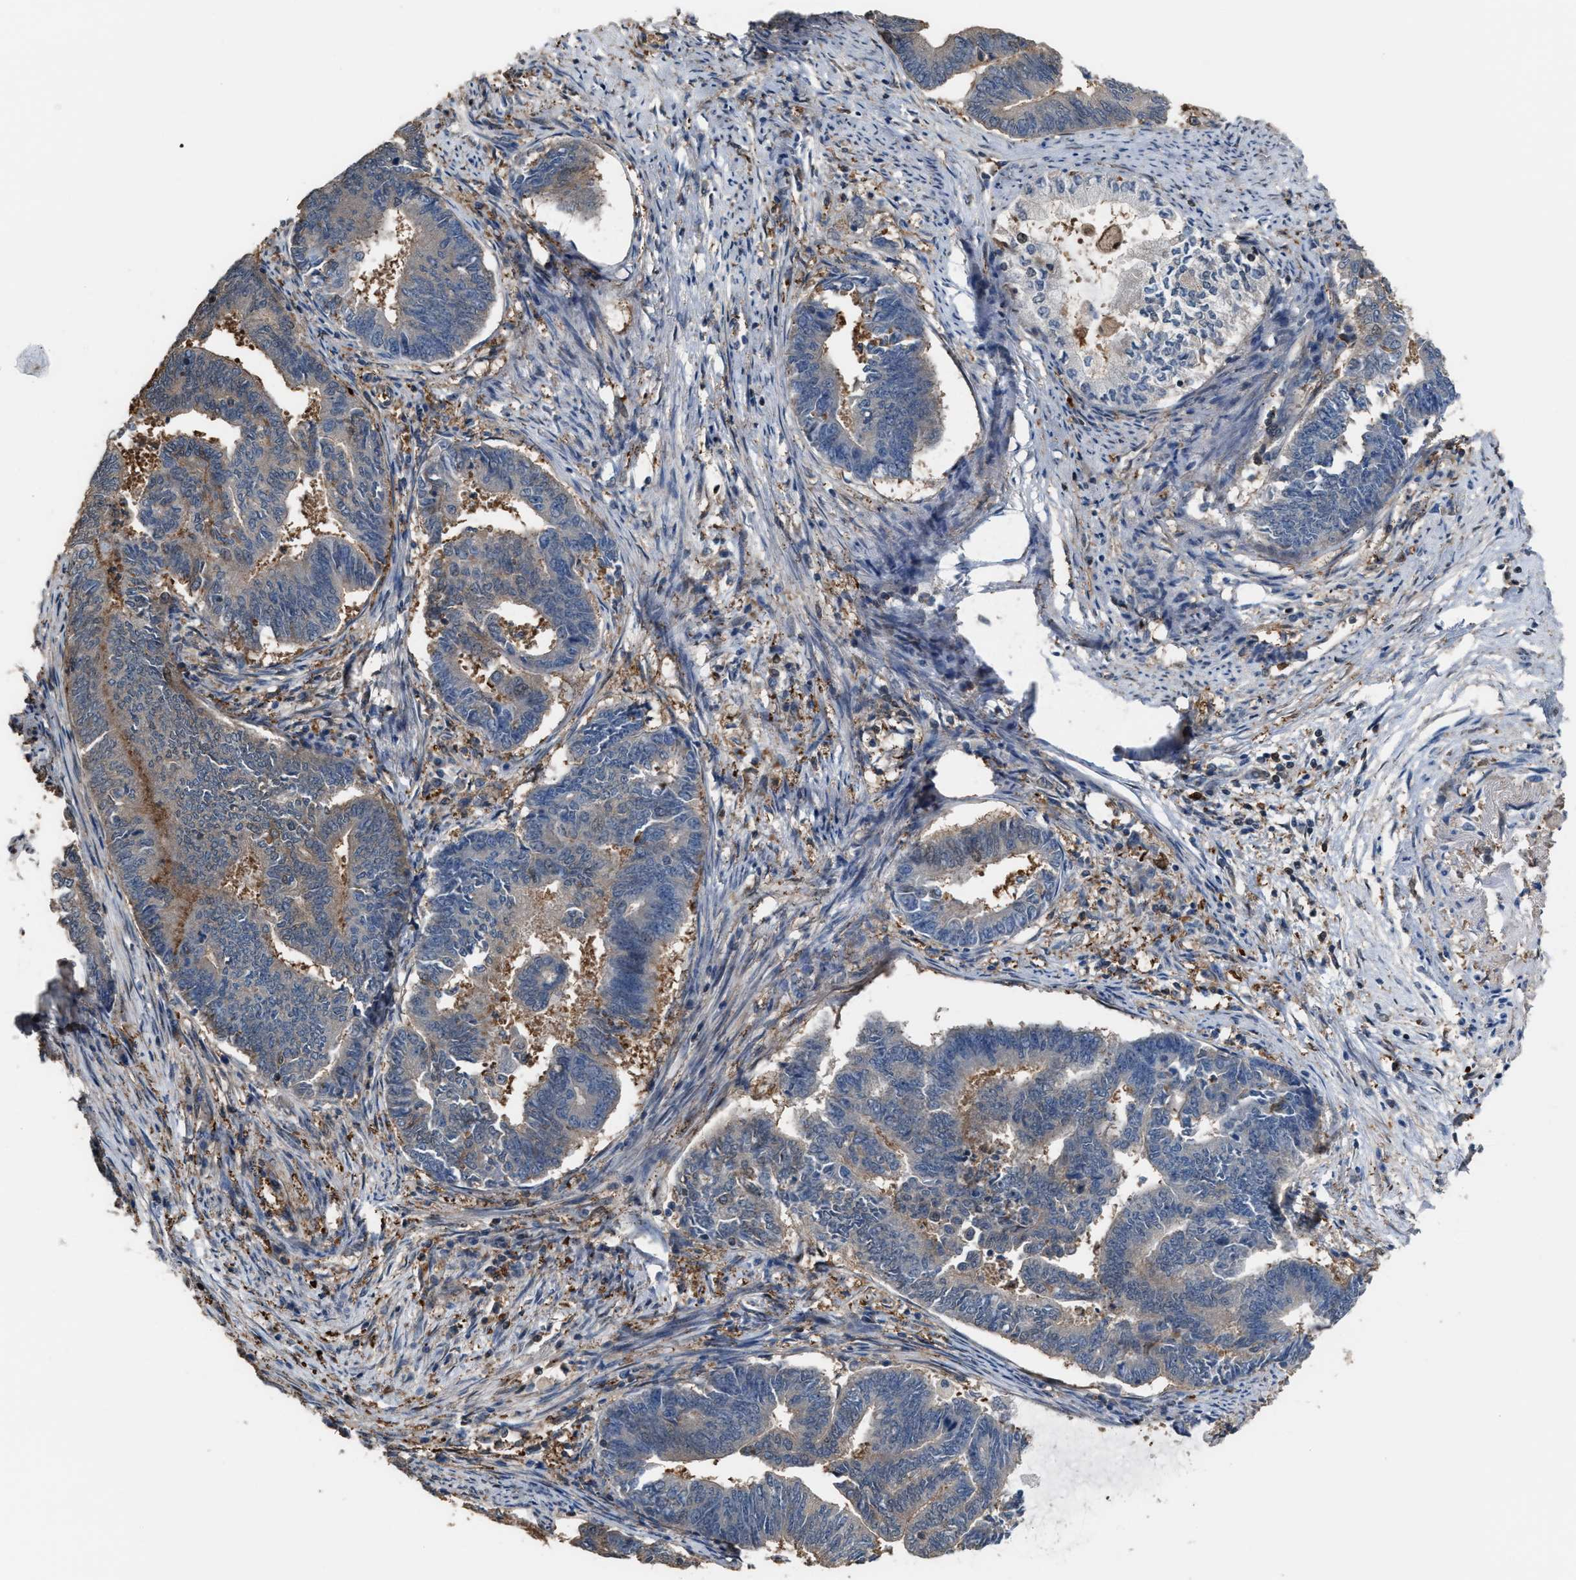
{"staining": {"intensity": "negative", "quantity": "none", "location": "none"}, "tissue": "endometrial cancer", "cell_type": "Tumor cells", "image_type": "cancer", "snomed": [{"axis": "morphology", "description": "Adenocarcinoma, NOS"}, {"axis": "topography", "description": "Endometrium"}], "caption": "Immunohistochemical staining of human endometrial cancer demonstrates no significant positivity in tumor cells.", "gene": "MTPN", "patient": {"sex": "female", "age": 86}}